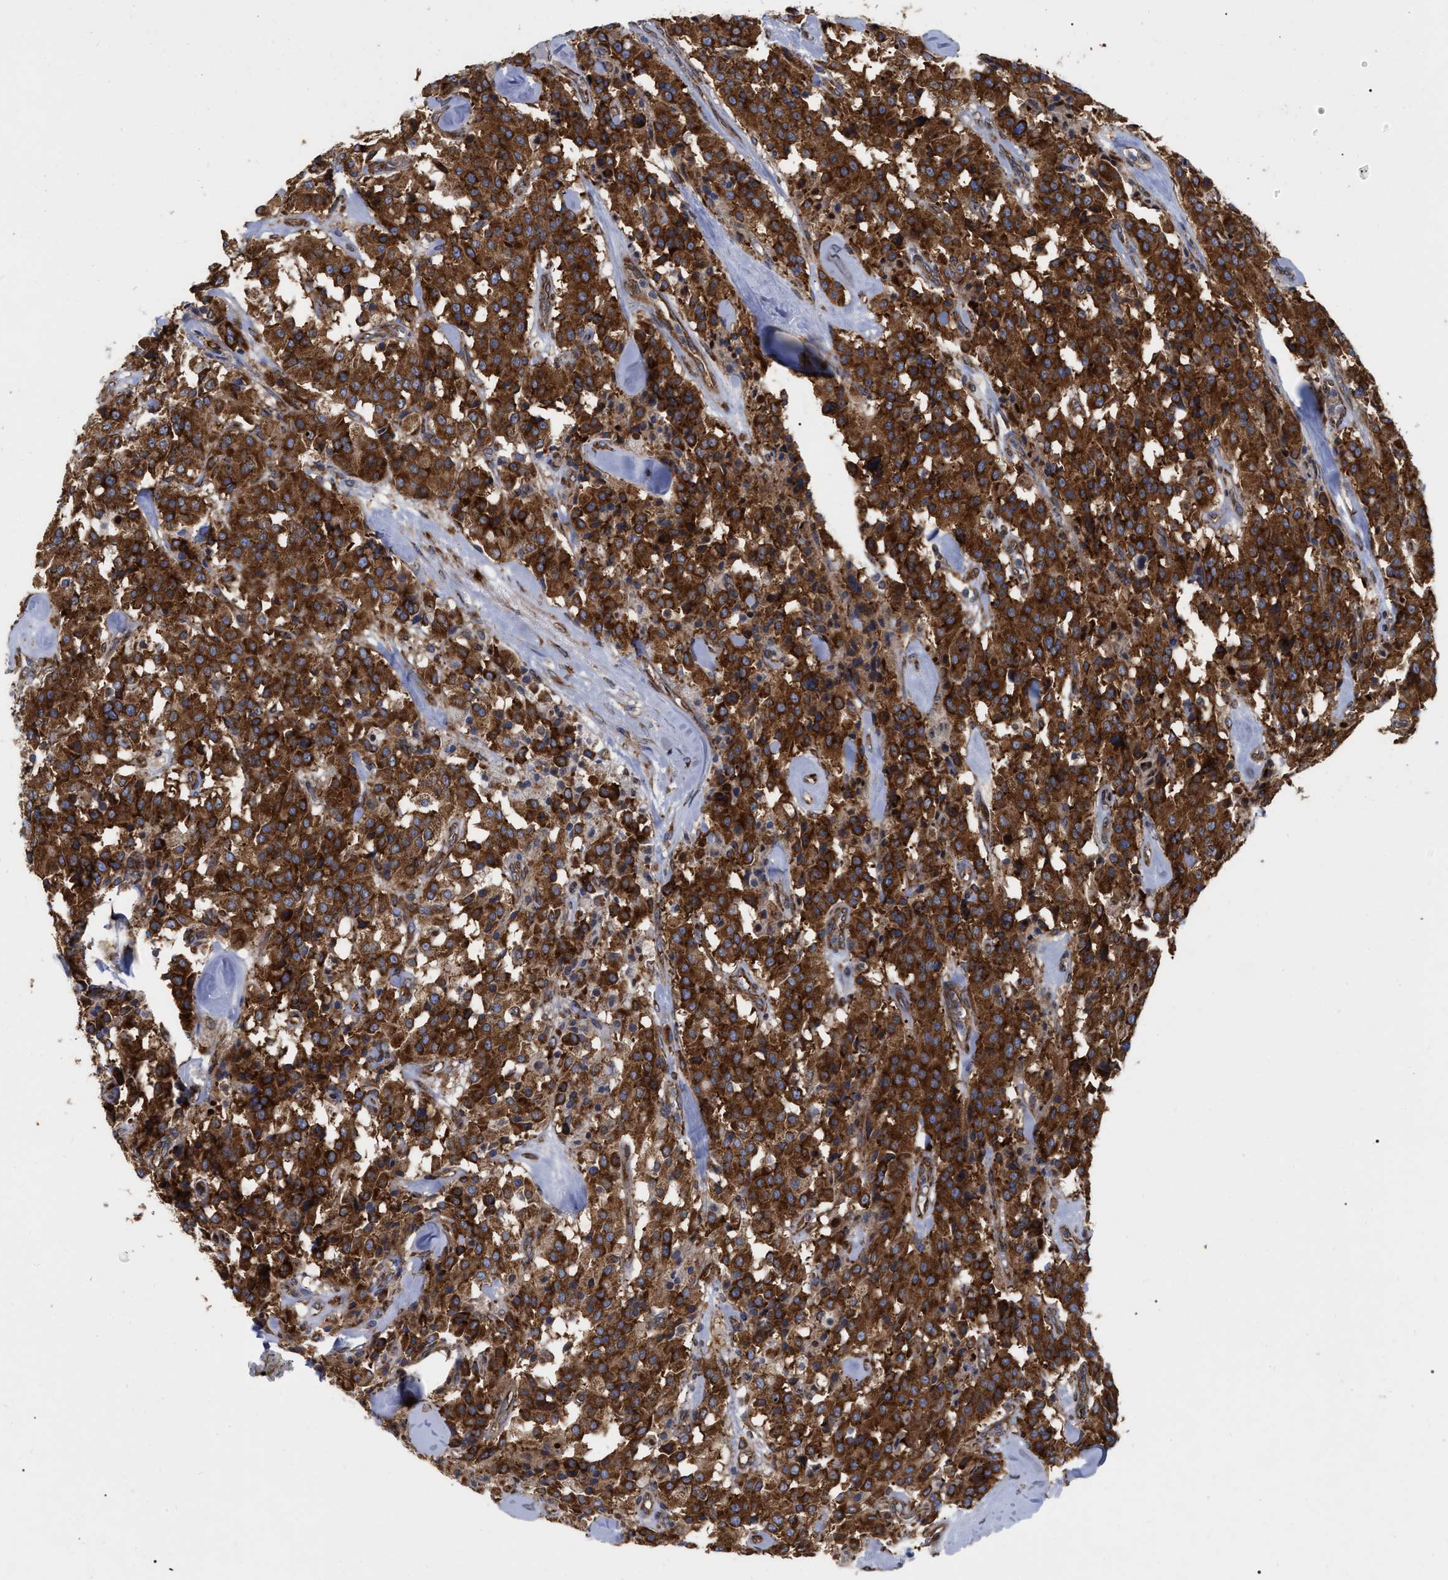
{"staining": {"intensity": "strong", "quantity": ">75%", "location": "cytoplasmic/membranous"}, "tissue": "carcinoid", "cell_type": "Tumor cells", "image_type": "cancer", "snomed": [{"axis": "morphology", "description": "Carcinoid, malignant, NOS"}, {"axis": "topography", "description": "Lung"}], "caption": "The histopathology image demonstrates immunohistochemical staining of carcinoid (malignant). There is strong cytoplasmic/membranous positivity is appreciated in approximately >75% of tumor cells.", "gene": "FAM120A", "patient": {"sex": "male", "age": 30}}